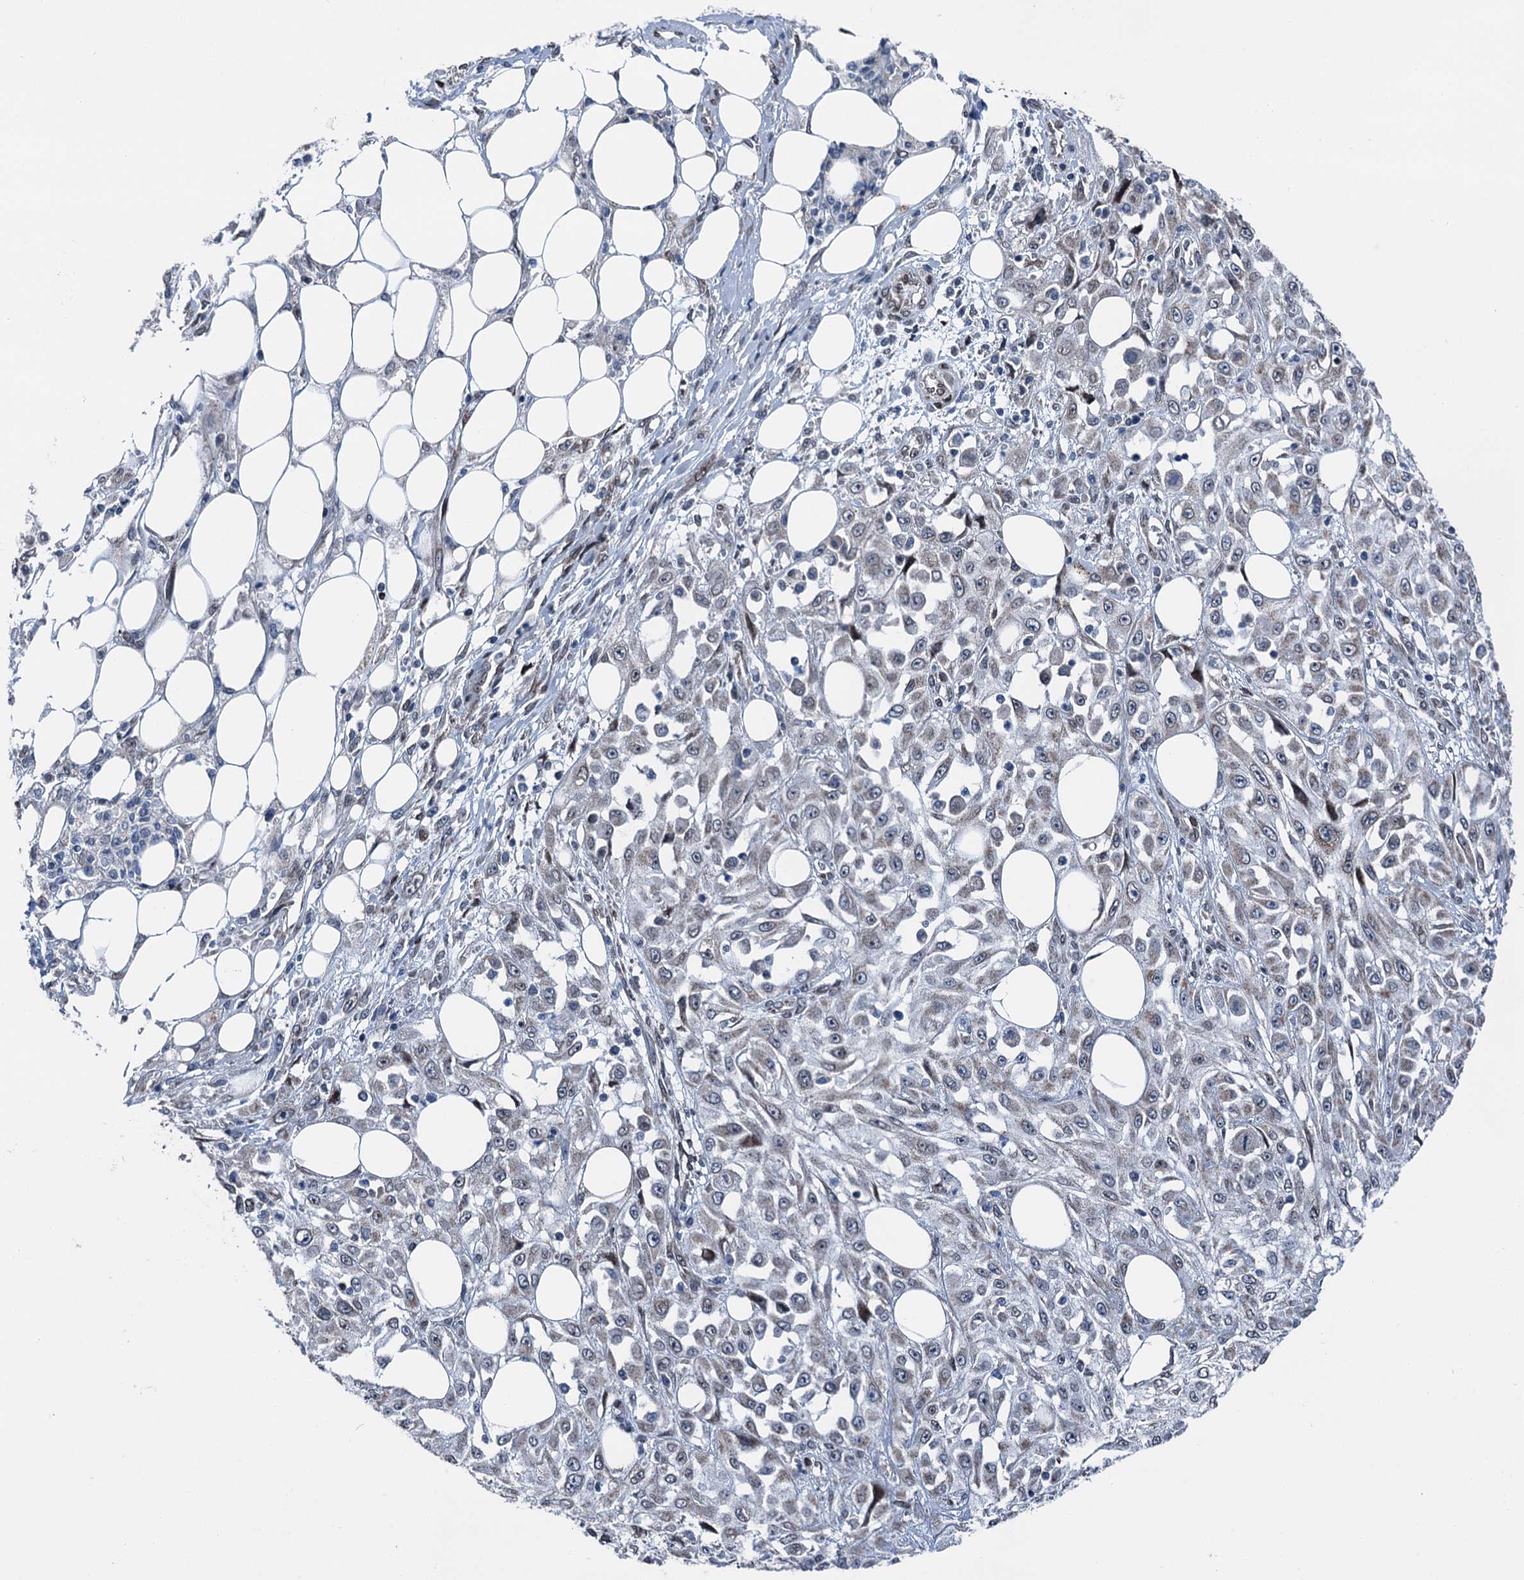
{"staining": {"intensity": "weak", "quantity": "<25%", "location": "cytoplasmic/membranous"}, "tissue": "skin cancer", "cell_type": "Tumor cells", "image_type": "cancer", "snomed": [{"axis": "morphology", "description": "Squamous cell carcinoma, NOS"}, {"axis": "morphology", "description": "Squamous cell carcinoma, metastatic, NOS"}, {"axis": "topography", "description": "Skin"}, {"axis": "topography", "description": "Lymph node"}], "caption": "An immunohistochemistry micrograph of skin cancer is shown. There is no staining in tumor cells of skin cancer.", "gene": "MRPL14", "patient": {"sex": "male", "age": 75}}